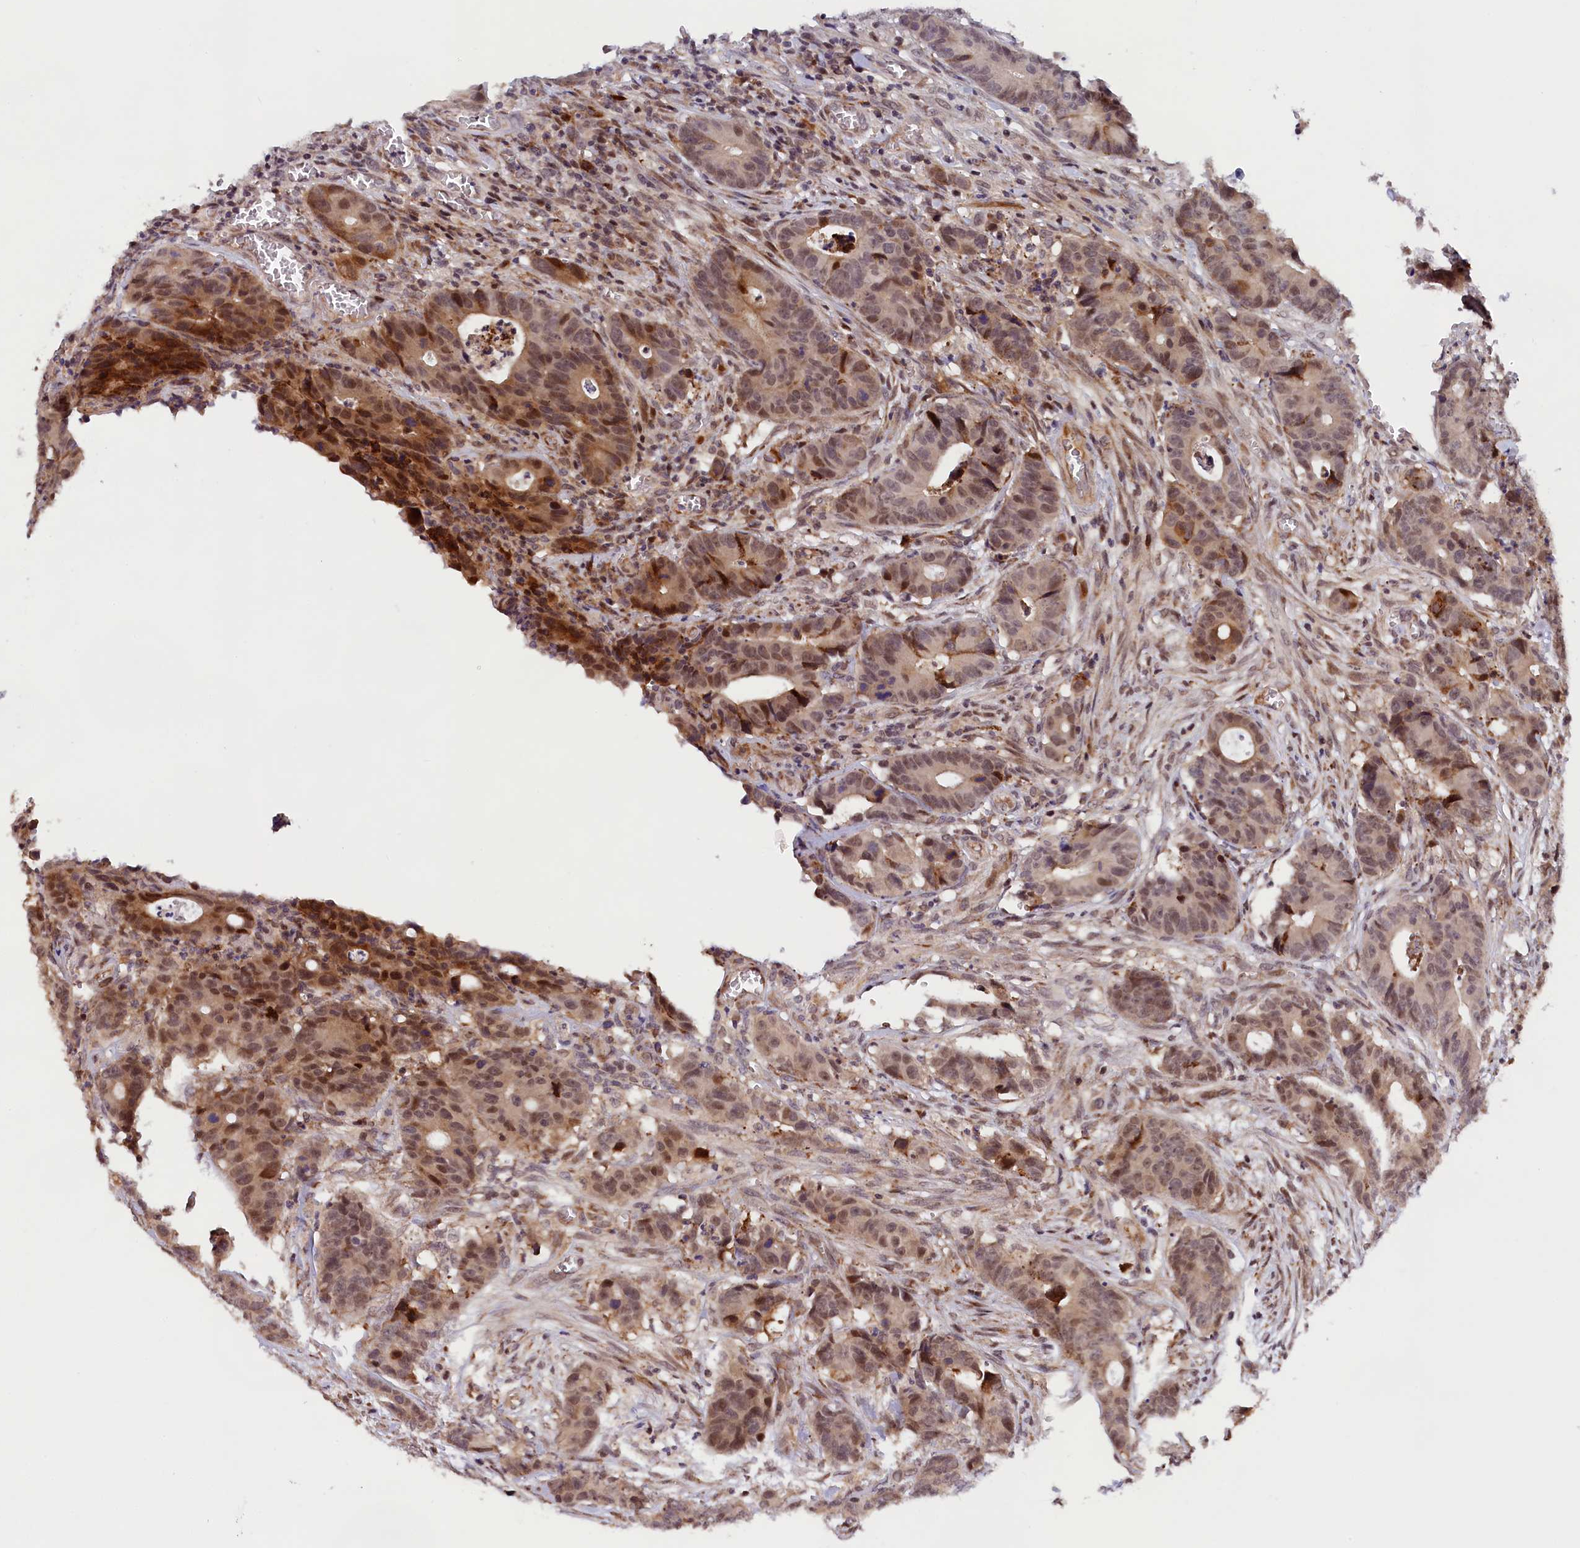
{"staining": {"intensity": "moderate", "quantity": "25%-75%", "location": "cytoplasmic/membranous,nuclear"}, "tissue": "colorectal cancer", "cell_type": "Tumor cells", "image_type": "cancer", "snomed": [{"axis": "morphology", "description": "Adenocarcinoma, NOS"}, {"axis": "topography", "description": "Colon"}], "caption": "An immunohistochemistry (IHC) photomicrograph of tumor tissue is shown. Protein staining in brown labels moderate cytoplasmic/membranous and nuclear positivity in colorectal cancer (adenocarcinoma) within tumor cells.", "gene": "FBXO45", "patient": {"sex": "female", "age": 57}}